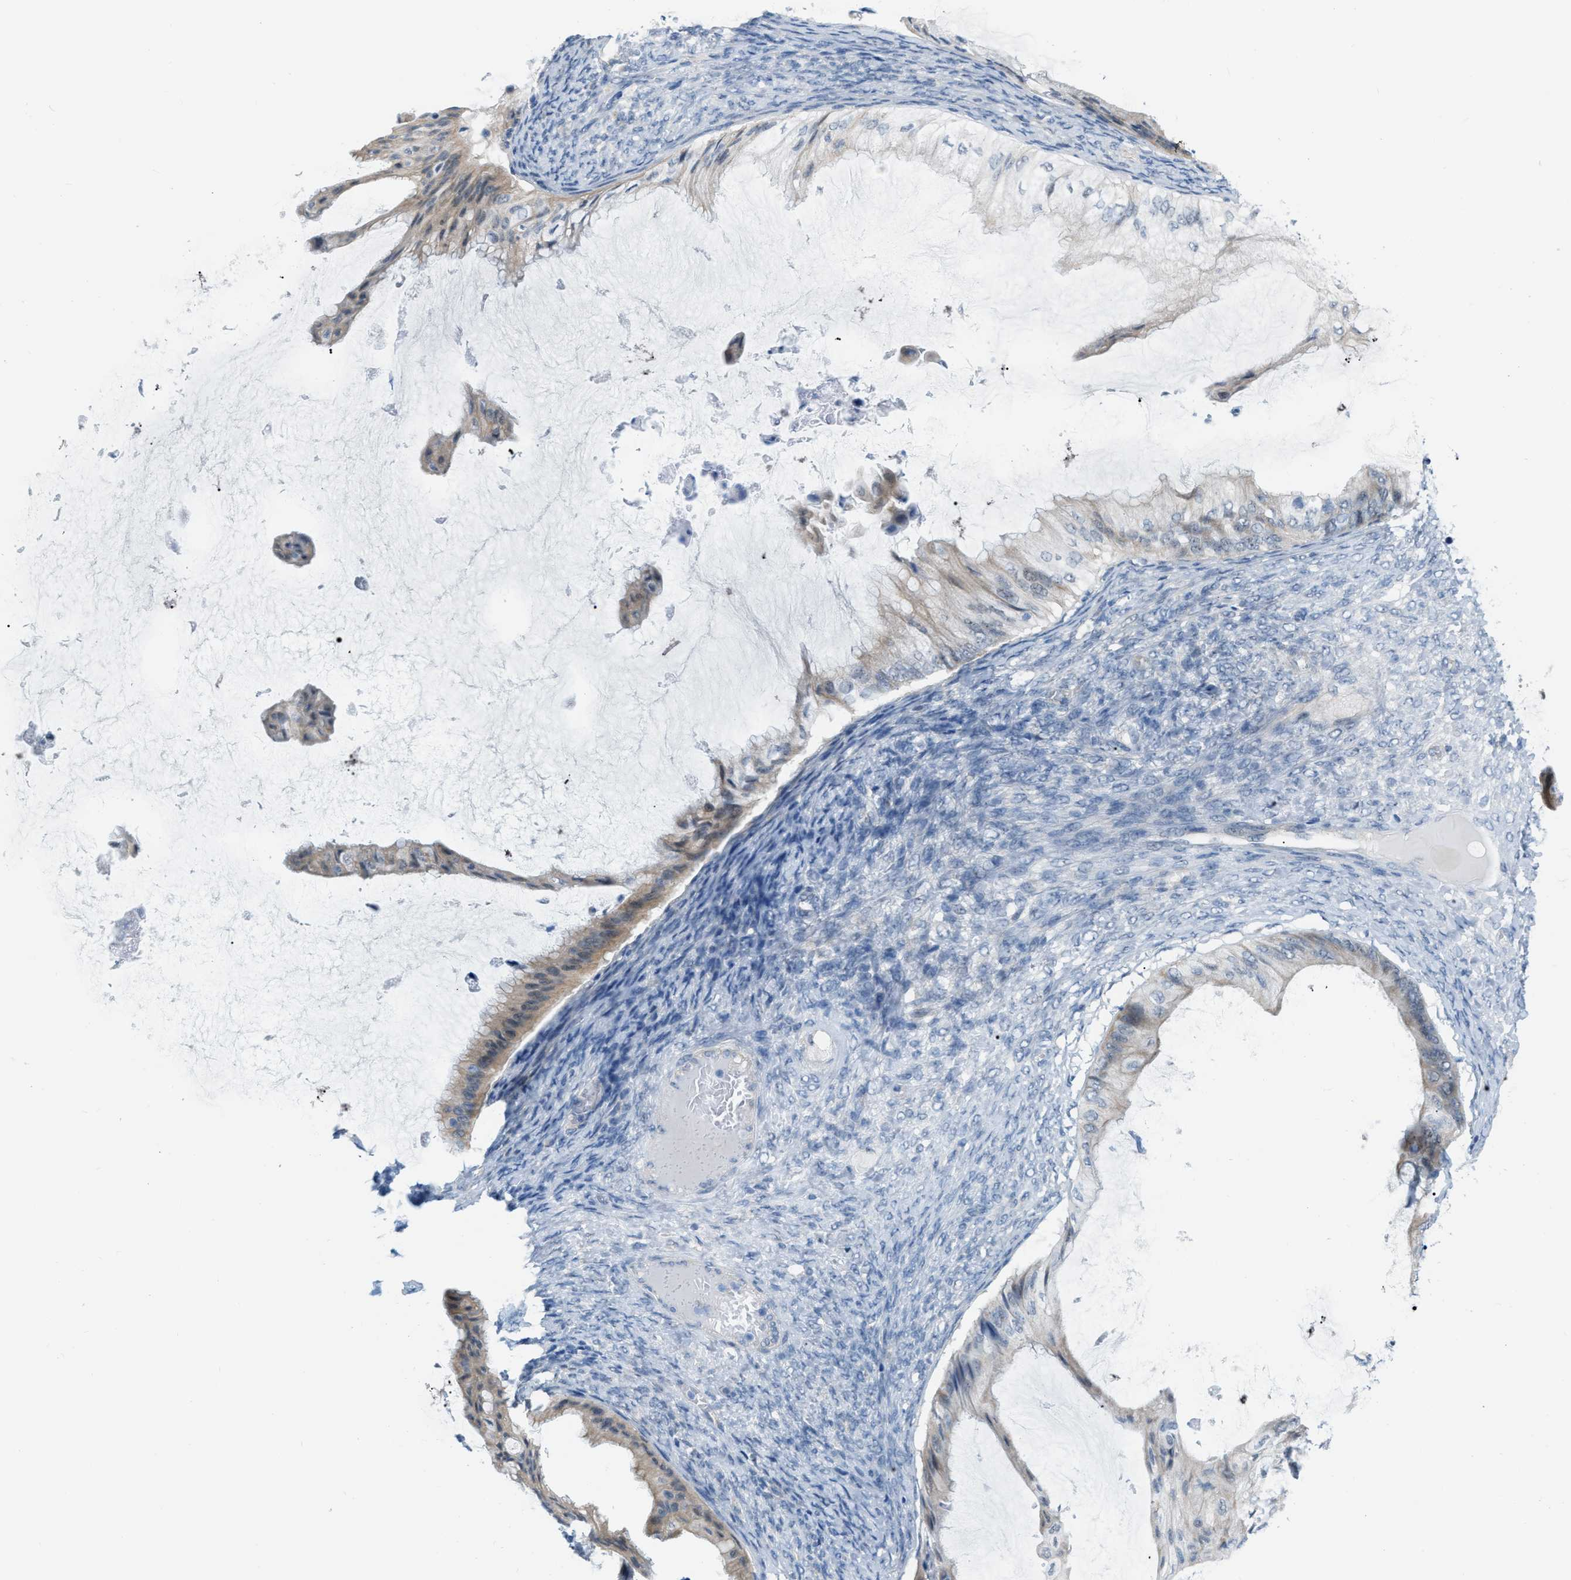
{"staining": {"intensity": "weak", "quantity": "25%-75%", "location": "cytoplasmic/membranous"}, "tissue": "ovarian cancer", "cell_type": "Tumor cells", "image_type": "cancer", "snomed": [{"axis": "morphology", "description": "Cystadenocarcinoma, mucinous, NOS"}, {"axis": "topography", "description": "Ovary"}], "caption": "Immunohistochemical staining of human ovarian cancer reveals weak cytoplasmic/membranous protein expression in about 25%-75% of tumor cells.", "gene": "PHRF1", "patient": {"sex": "female", "age": 61}}